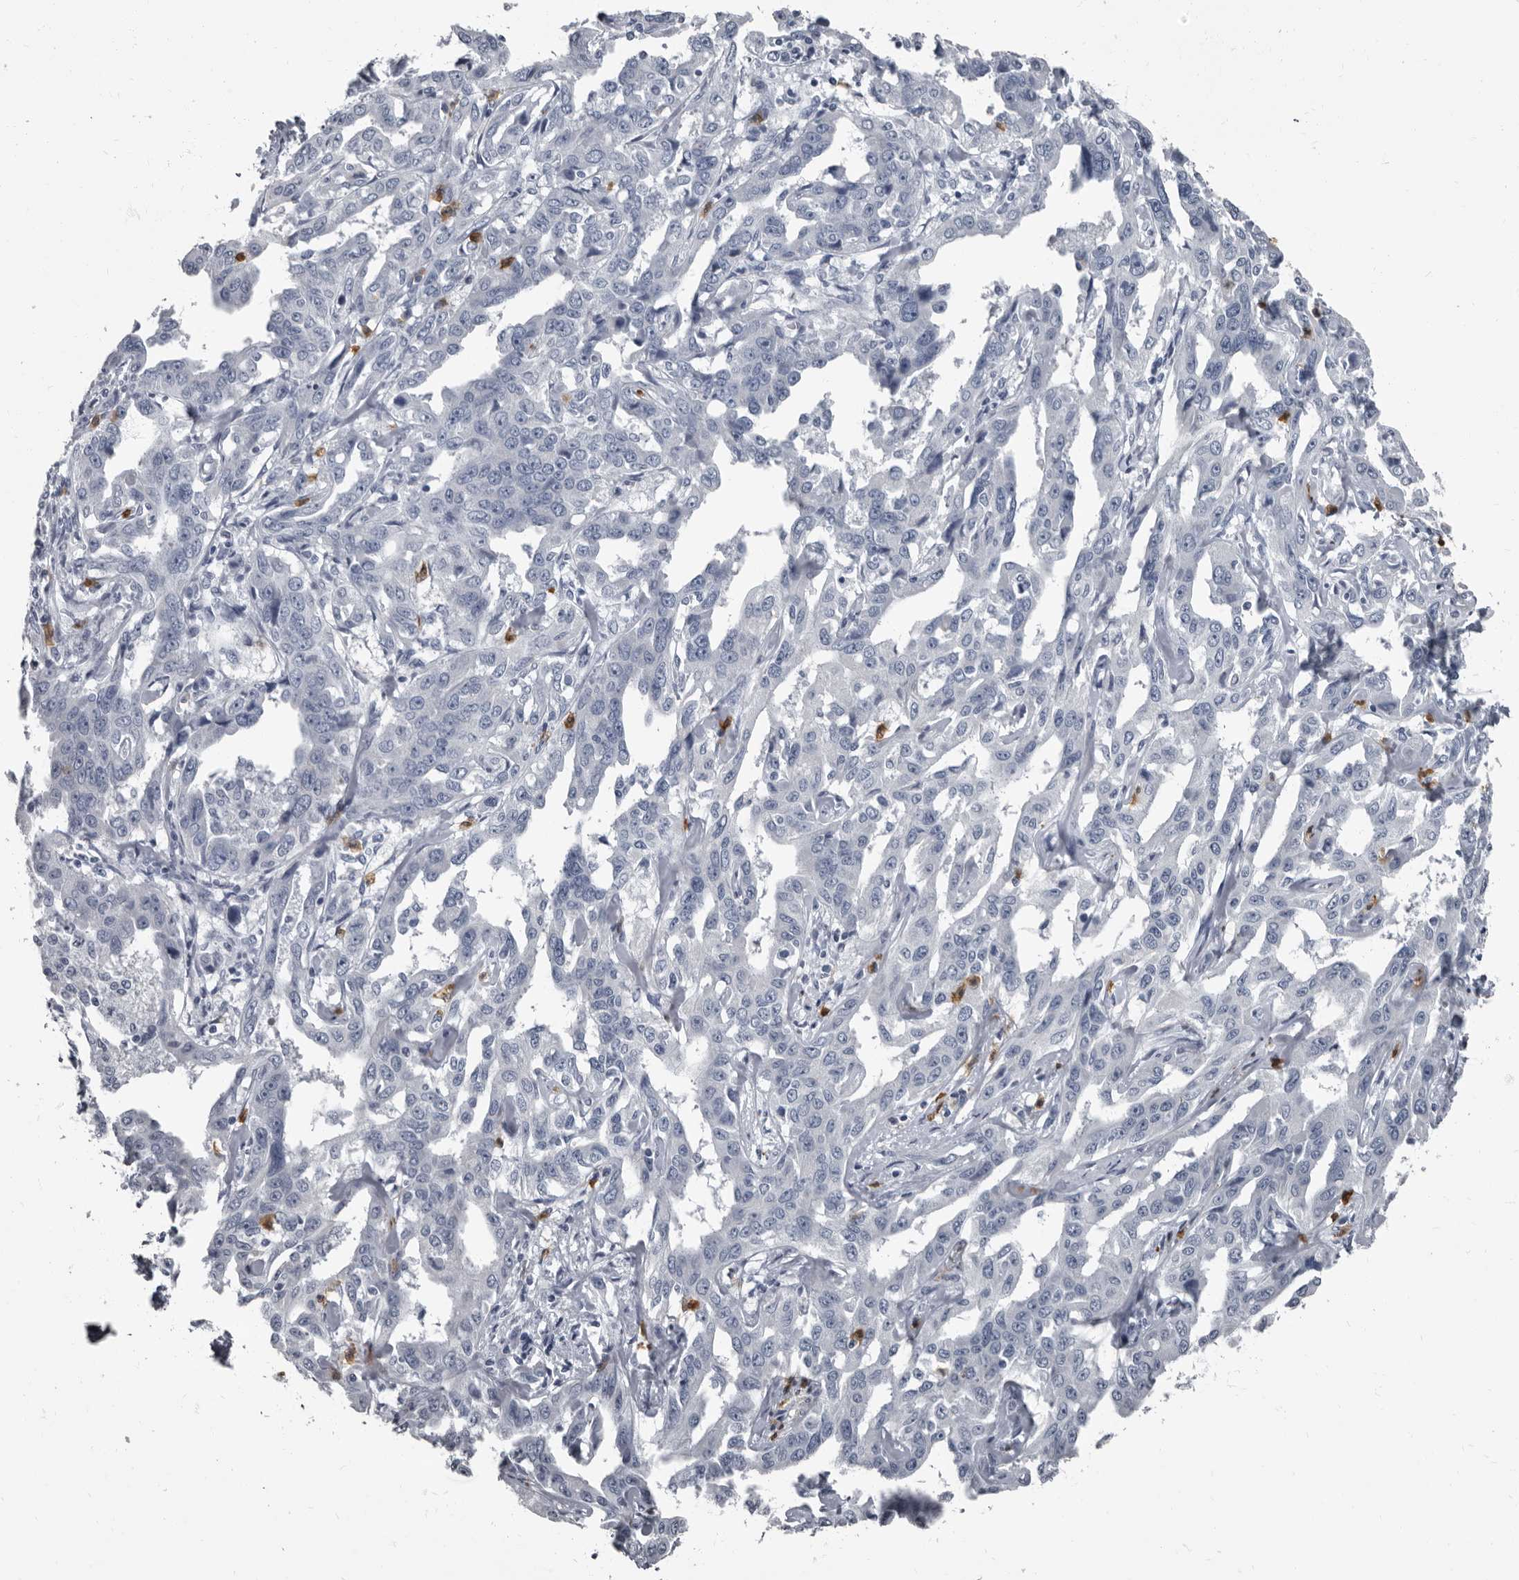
{"staining": {"intensity": "negative", "quantity": "none", "location": "none"}, "tissue": "liver cancer", "cell_type": "Tumor cells", "image_type": "cancer", "snomed": [{"axis": "morphology", "description": "Cholangiocarcinoma"}, {"axis": "topography", "description": "Liver"}], "caption": "This is an immunohistochemistry (IHC) image of human liver cancer. There is no expression in tumor cells.", "gene": "TPD52L1", "patient": {"sex": "male", "age": 59}}